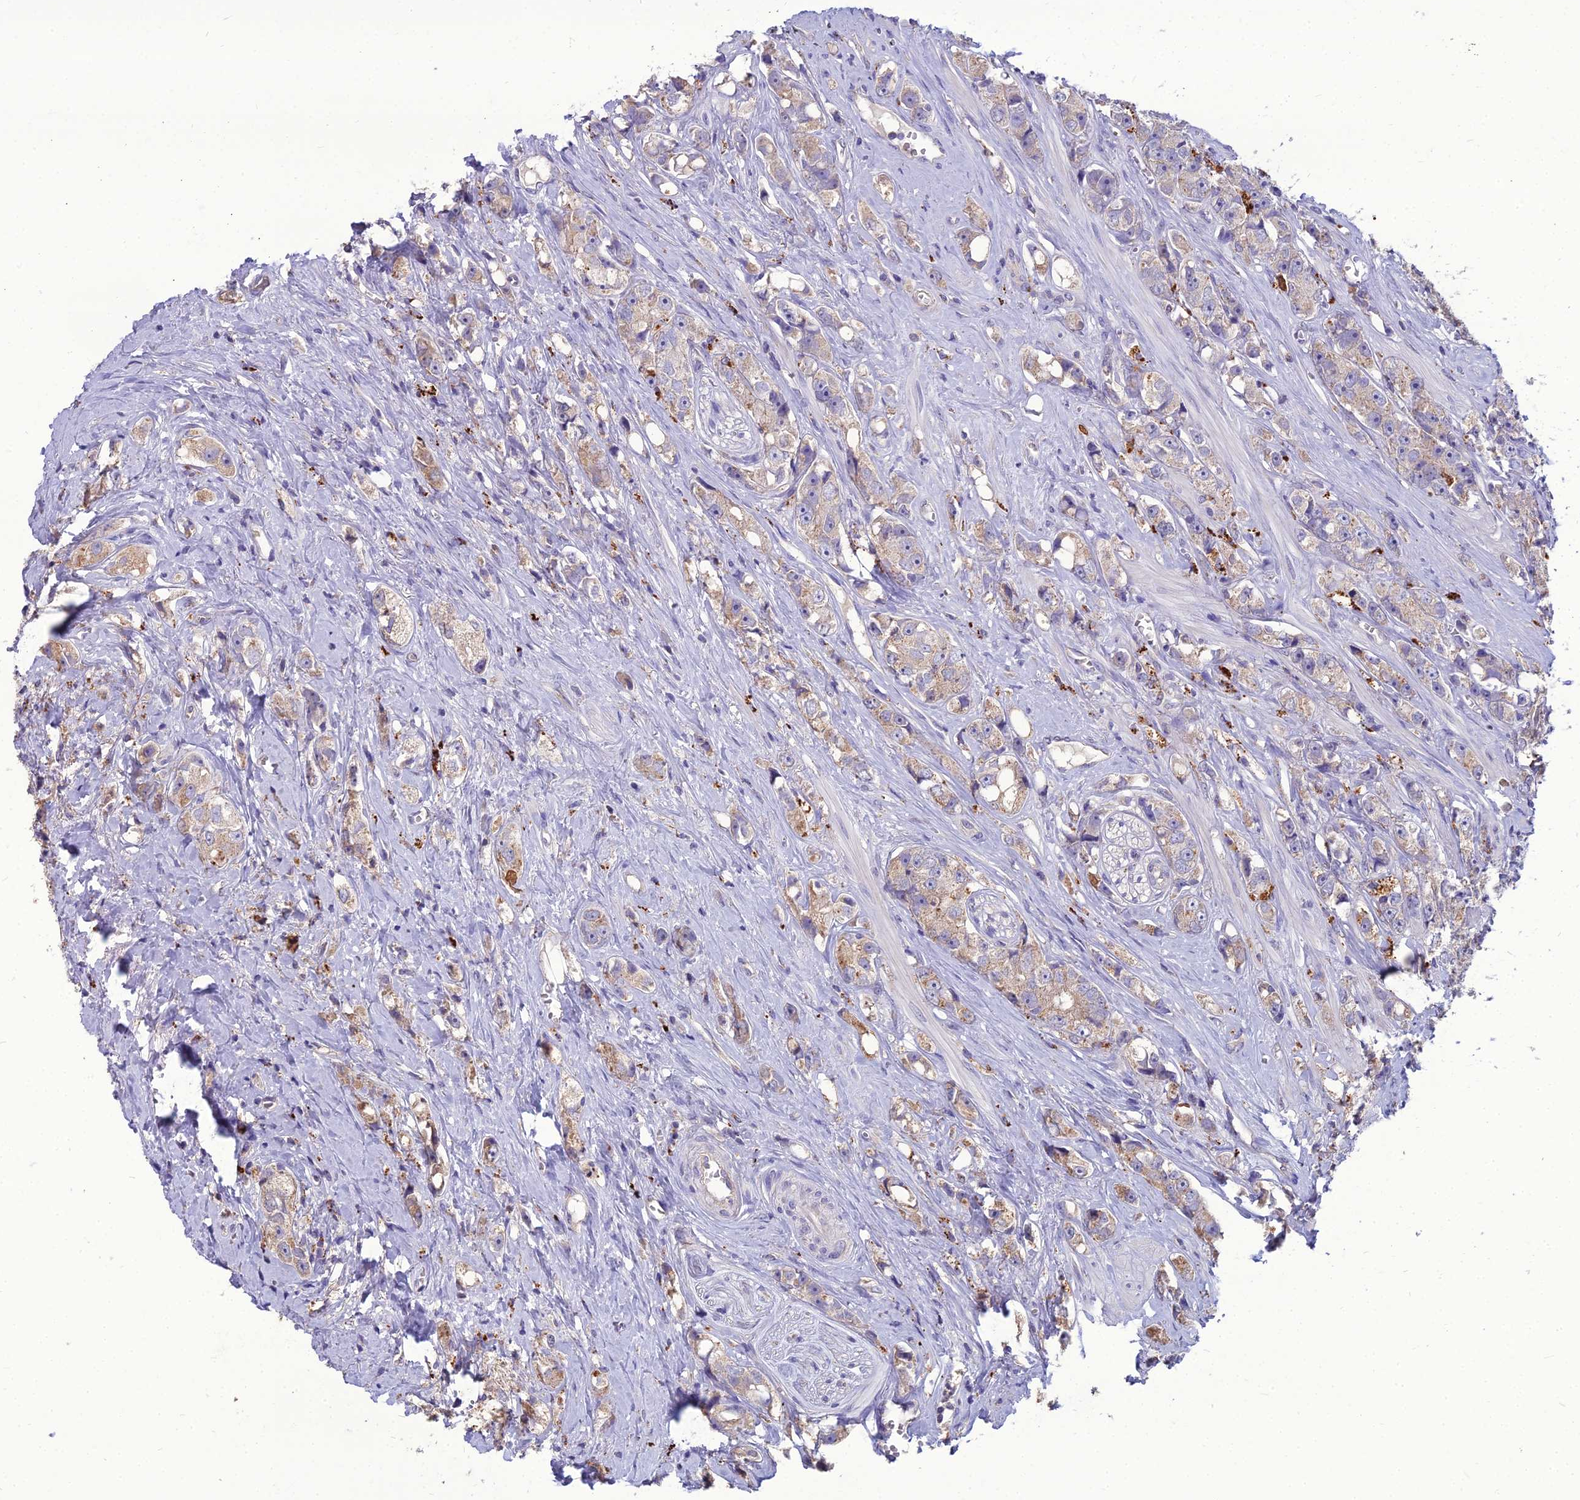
{"staining": {"intensity": "weak", "quantity": "<25%", "location": "cytoplasmic/membranous"}, "tissue": "prostate cancer", "cell_type": "Tumor cells", "image_type": "cancer", "snomed": [{"axis": "morphology", "description": "Adenocarcinoma, High grade"}, {"axis": "topography", "description": "Prostate"}], "caption": "Tumor cells are negative for protein expression in human prostate adenocarcinoma (high-grade).", "gene": "PCED1B", "patient": {"sex": "male", "age": 74}}